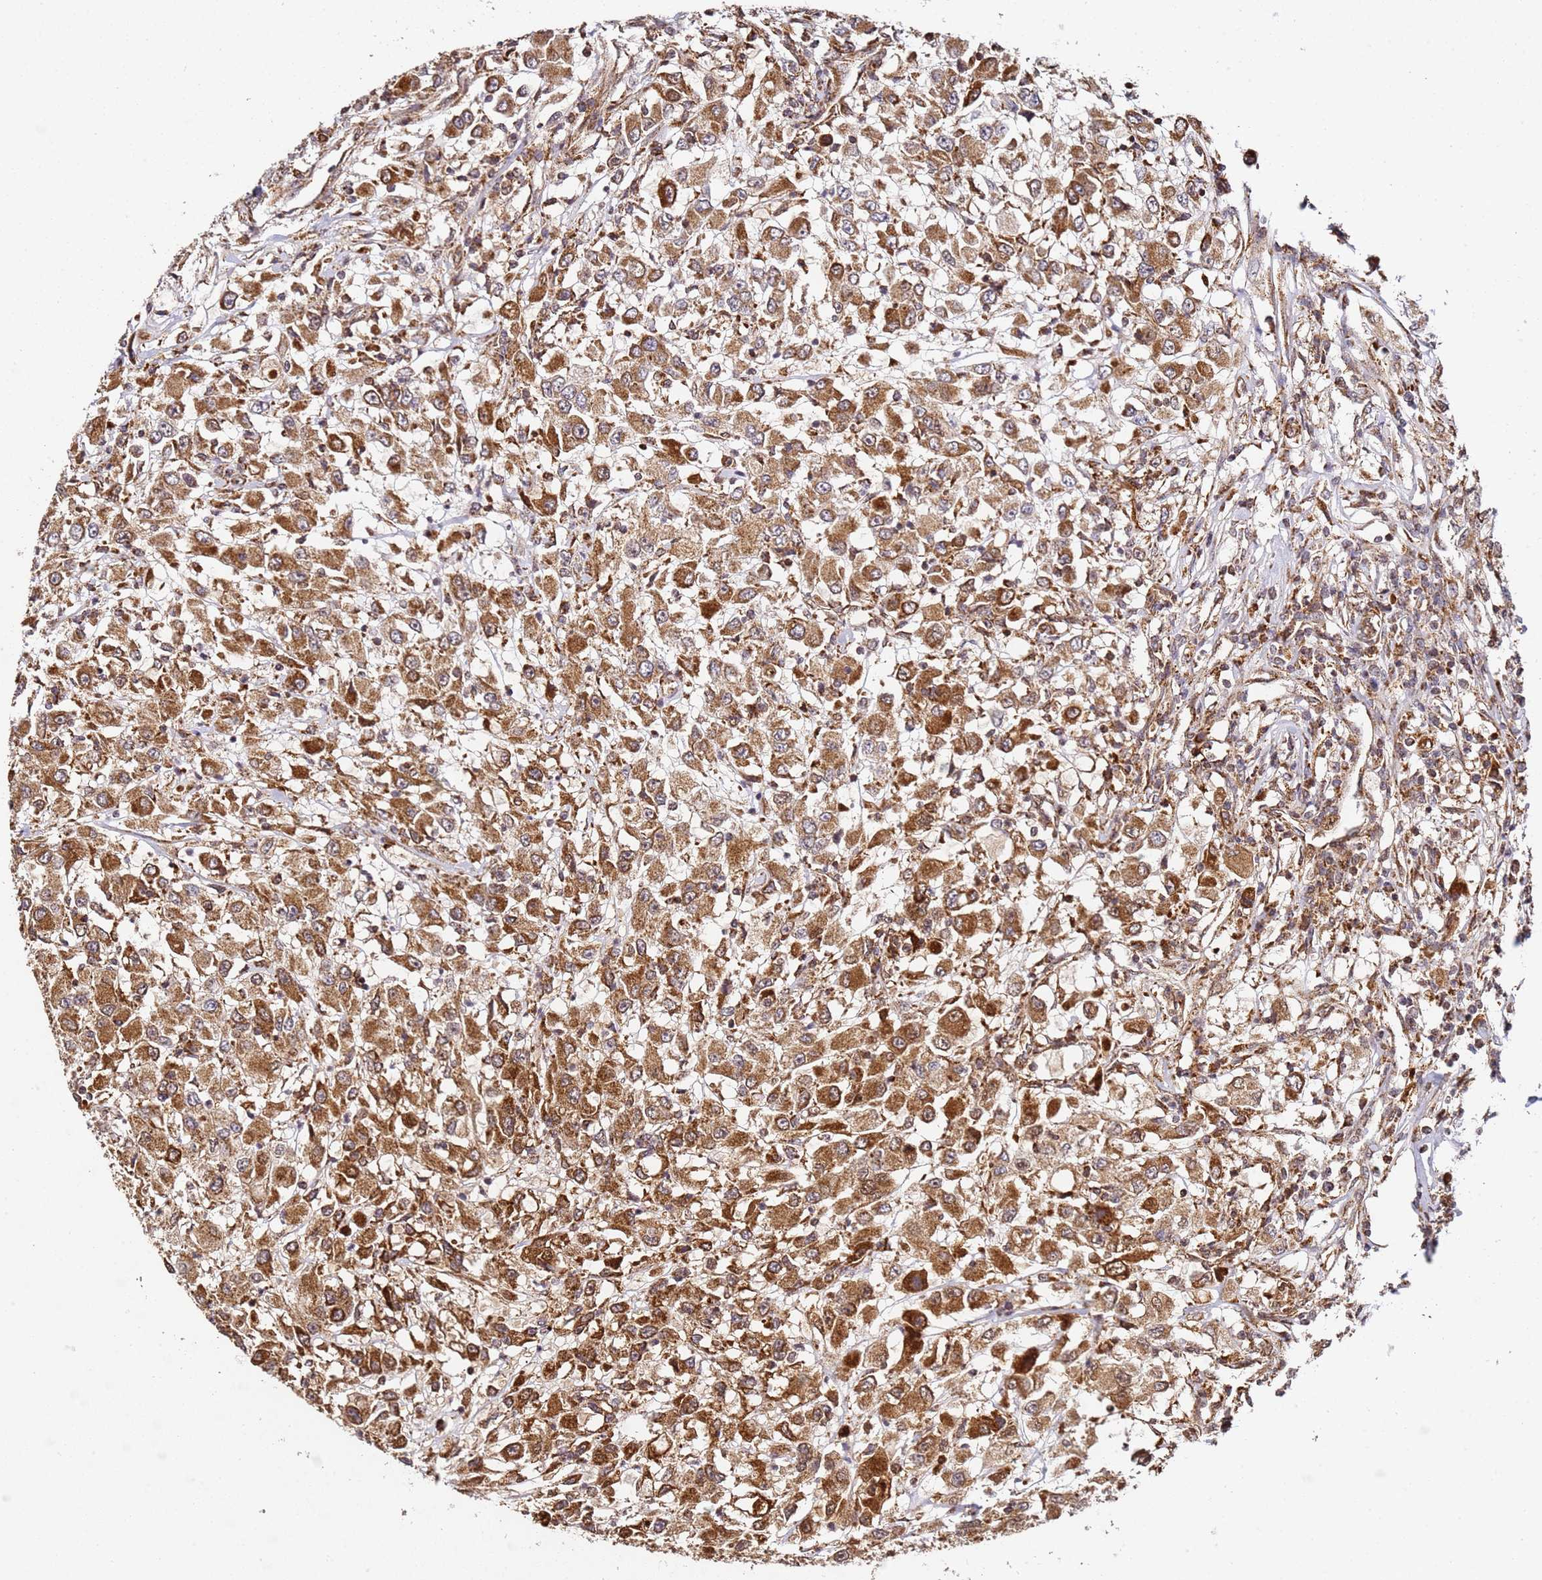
{"staining": {"intensity": "moderate", "quantity": ">75%", "location": "cytoplasmic/membranous,nuclear"}, "tissue": "renal cancer", "cell_type": "Tumor cells", "image_type": "cancer", "snomed": [{"axis": "morphology", "description": "Adenocarcinoma, NOS"}, {"axis": "topography", "description": "Kidney"}], "caption": "Moderate cytoplasmic/membranous and nuclear protein expression is present in about >75% of tumor cells in adenocarcinoma (renal).", "gene": "SMOX", "patient": {"sex": "female", "age": 67}}